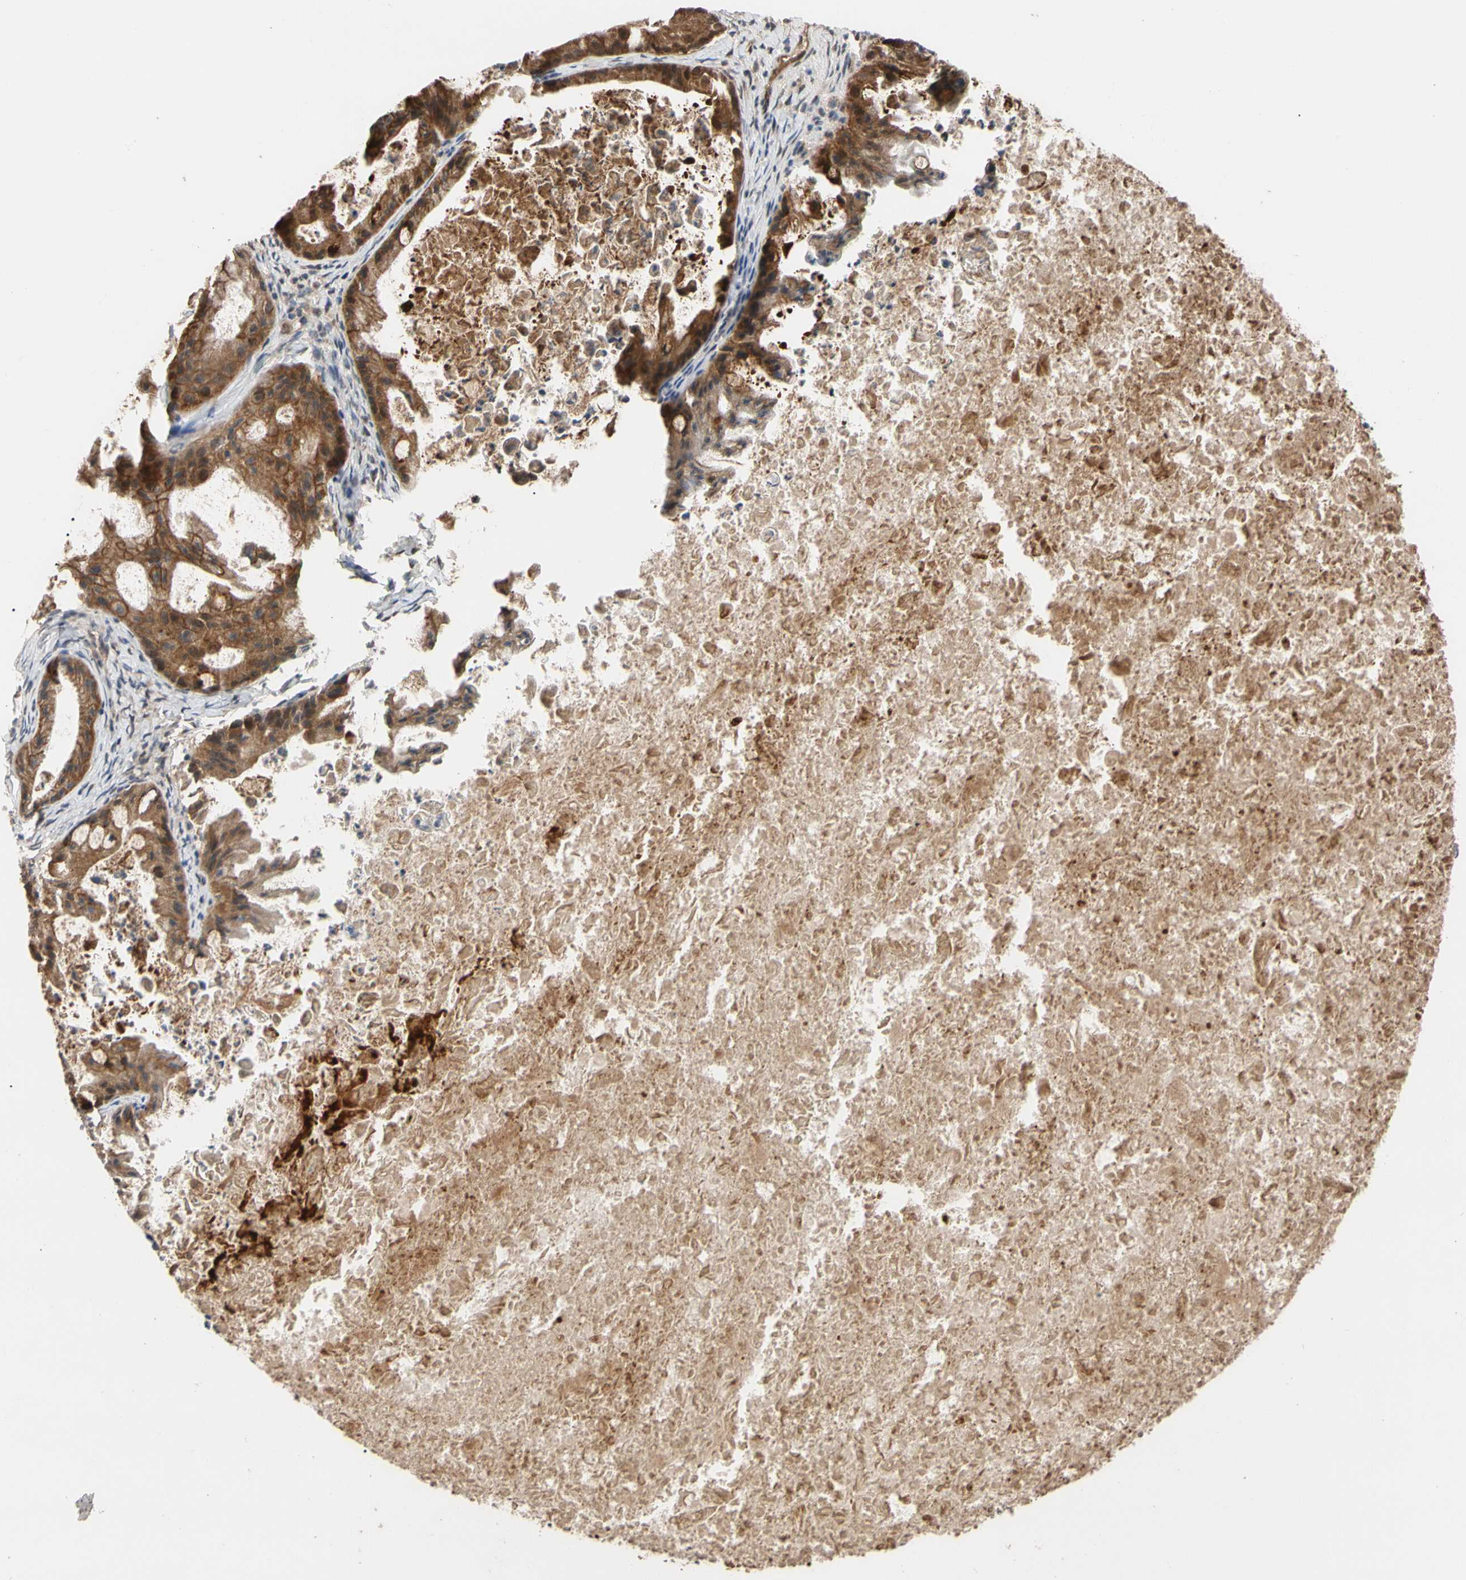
{"staining": {"intensity": "strong", "quantity": ">75%", "location": "cytoplasmic/membranous"}, "tissue": "ovarian cancer", "cell_type": "Tumor cells", "image_type": "cancer", "snomed": [{"axis": "morphology", "description": "Cystadenocarcinoma, mucinous, NOS"}, {"axis": "topography", "description": "Ovary"}], "caption": "Immunohistochemical staining of mucinous cystadenocarcinoma (ovarian) displays strong cytoplasmic/membranous protein staining in approximately >75% of tumor cells. (DAB IHC with brightfield microscopy, high magnification).", "gene": "CYTIP", "patient": {"sex": "female", "age": 37}}